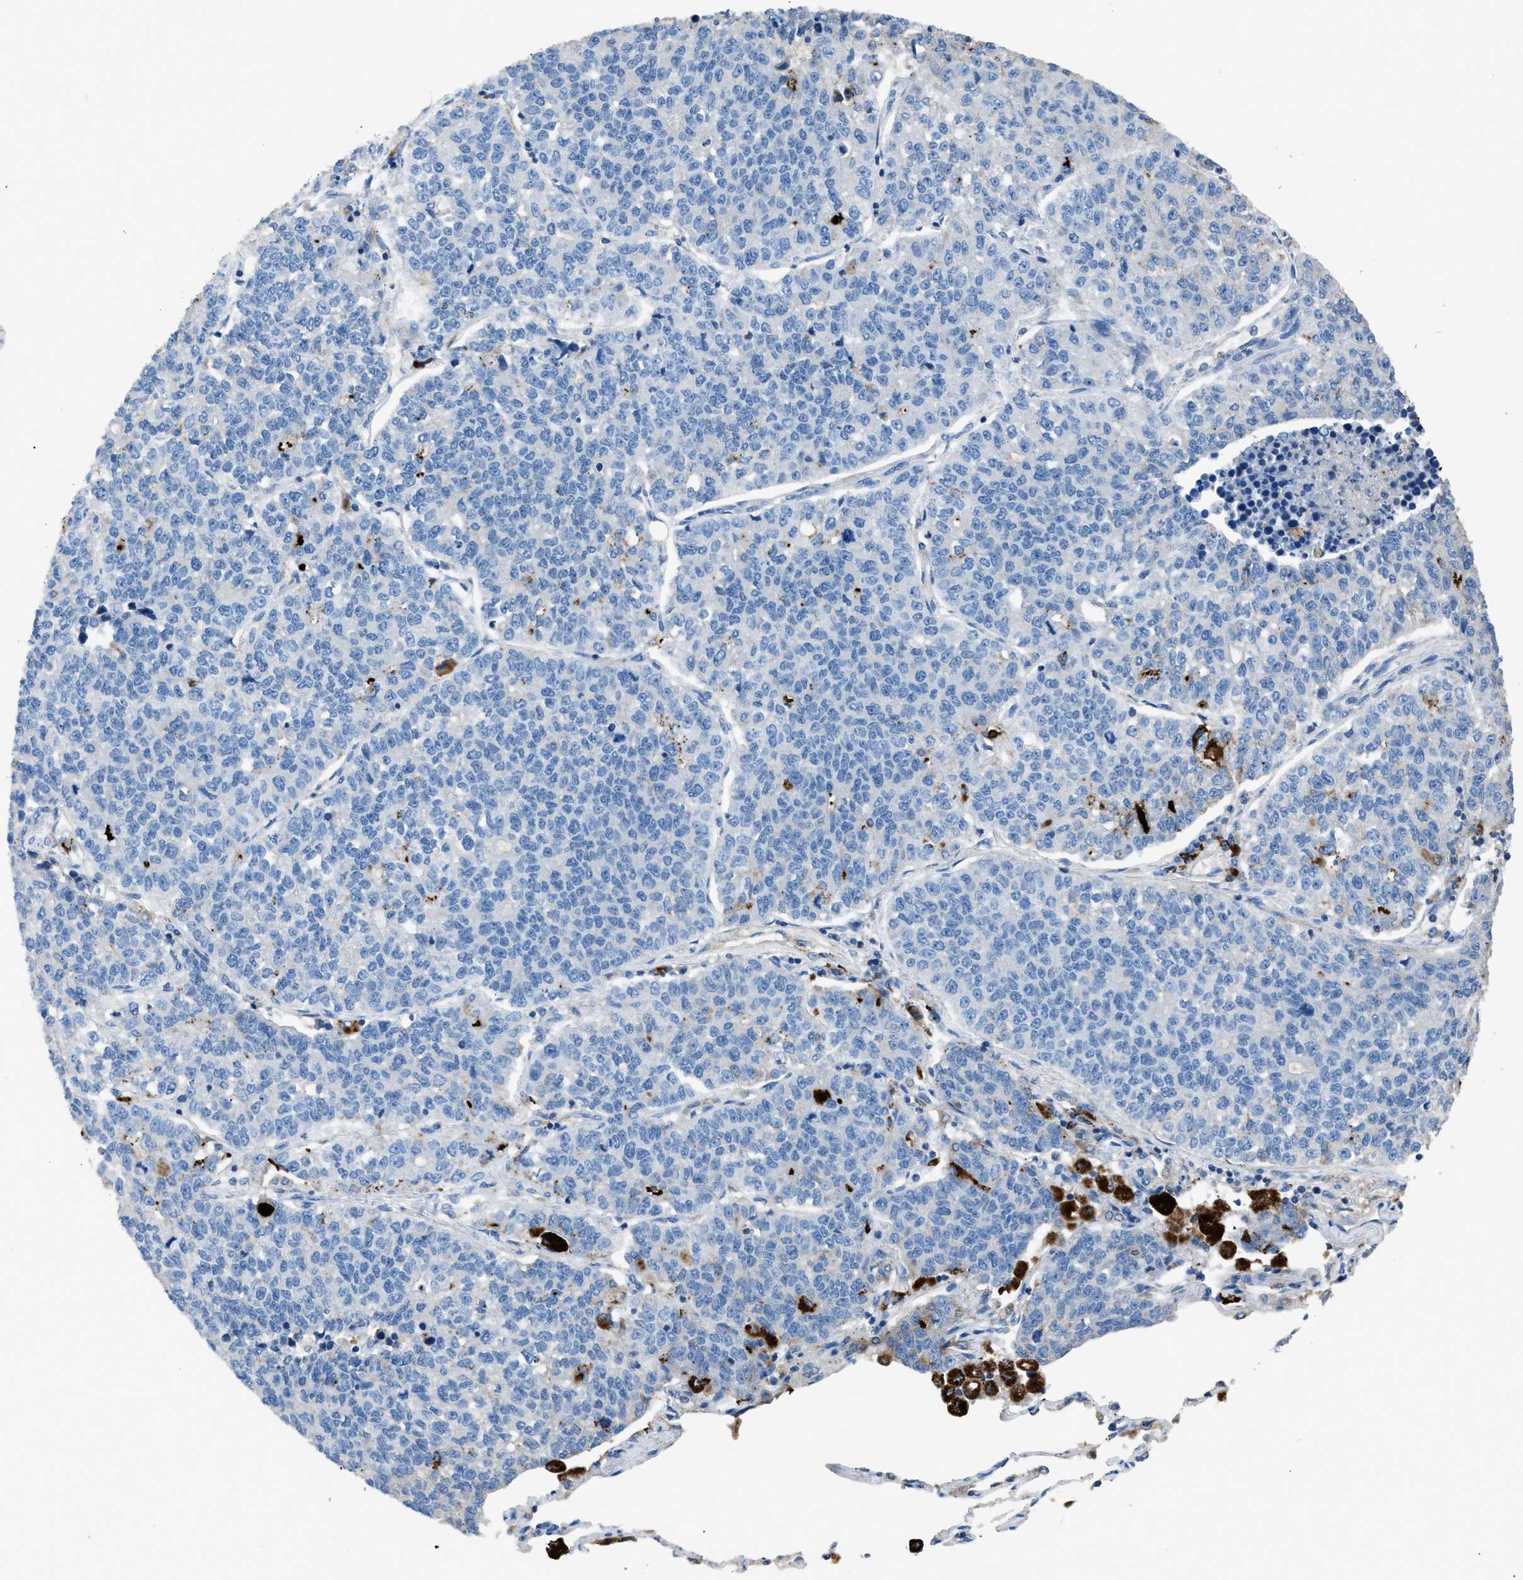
{"staining": {"intensity": "negative", "quantity": "none", "location": "none"}, "tissue": "lung cancer", "cell_type": "Tumor cells", "image_type": "cancer", "snomed": [{"axis": "morphology", "description": "Adenocarcinoma, NOS"}, {"axis": "topography", "description": "Lung"}], "caption": "Immunohistochemistry (IHC) photomicrograph of human lung cancer (adenocarcinoma) stained for a protein (brown), which exhibits no staining in tumor cells.", "gene": "SGCZ", "patient": {"sex": "male", "age": 49}}